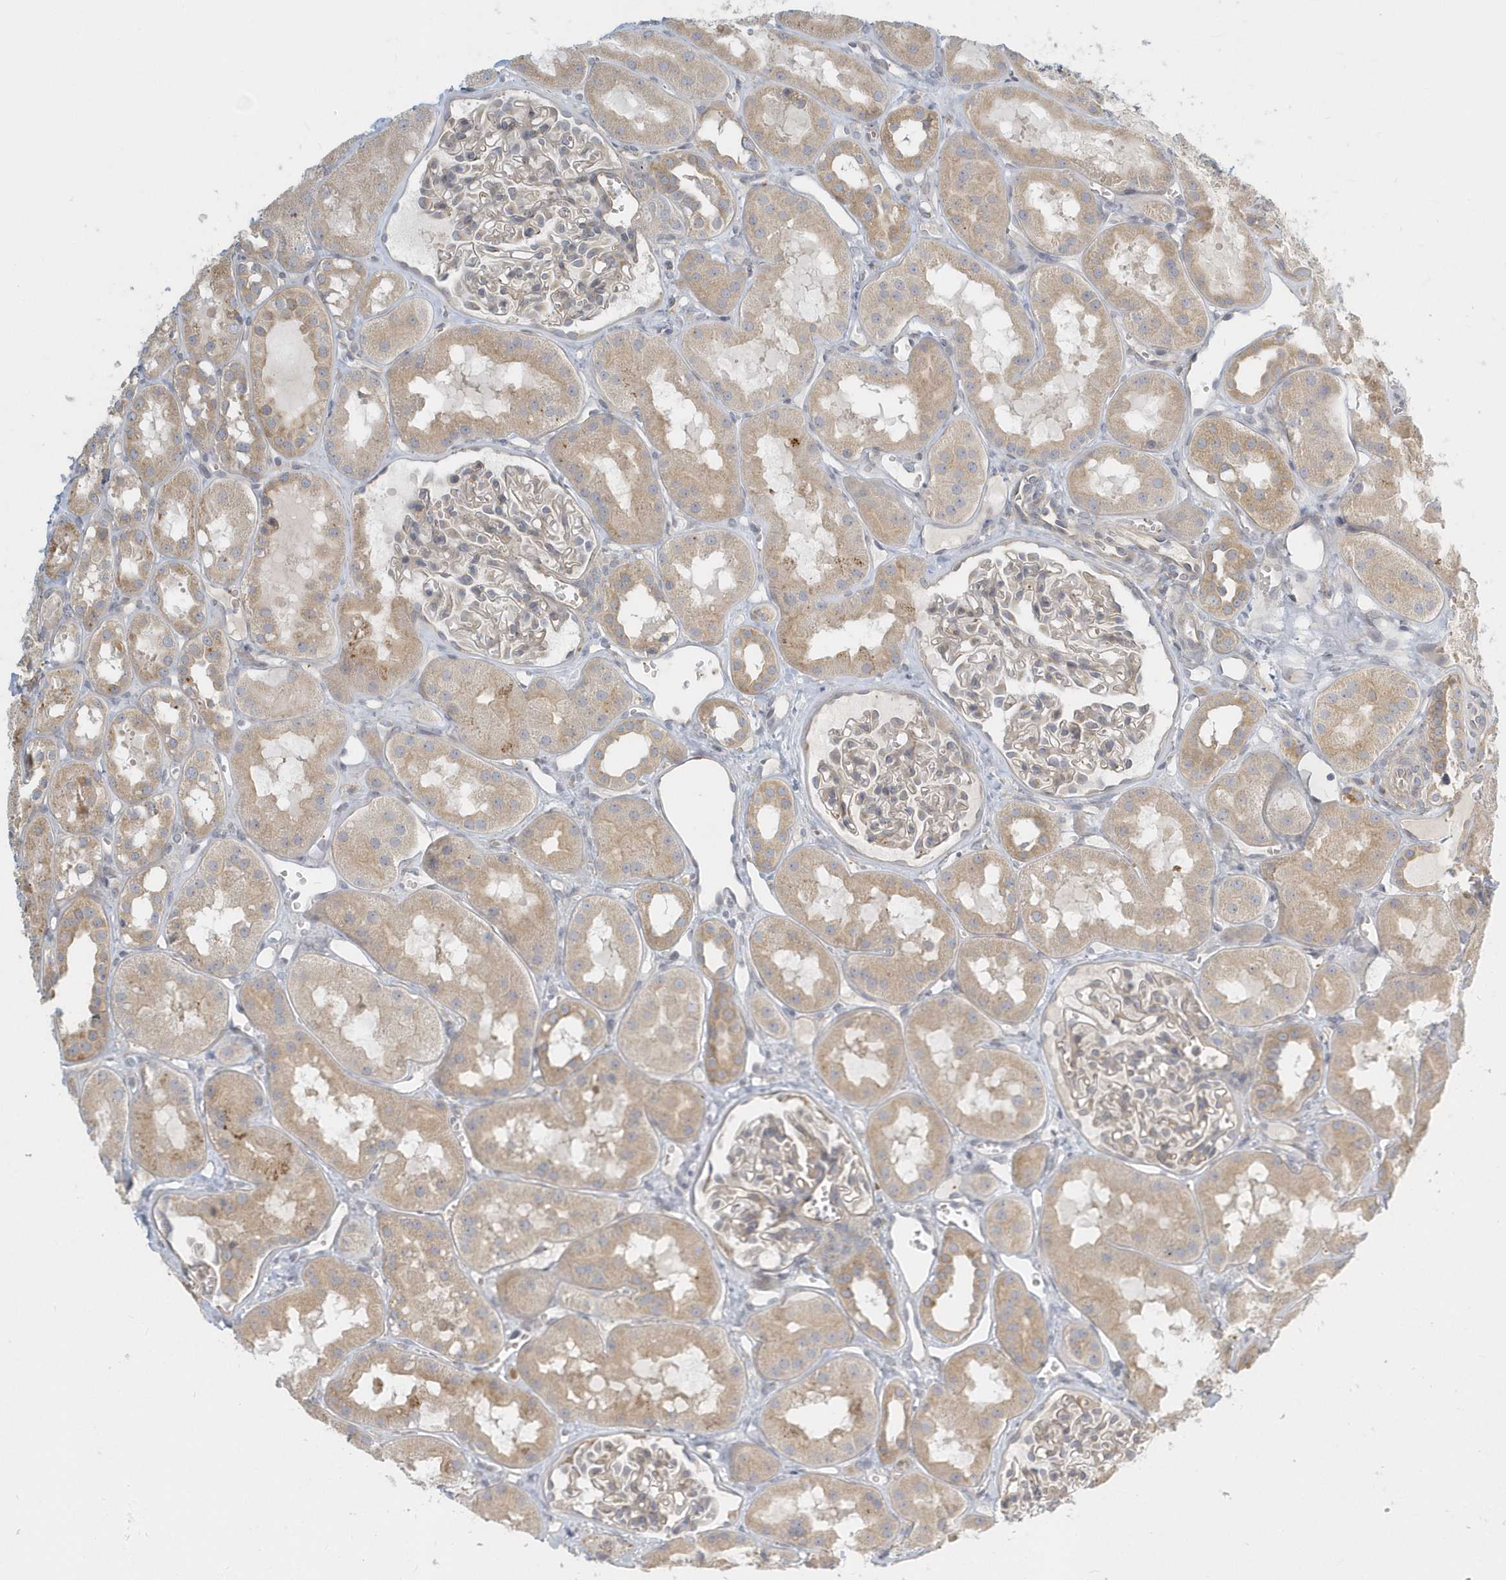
{"staining": {"intensity": "weak", "quantity": "25%-75%", "location": "cytoplasmic/membranous"}, "tissue": "kidney", "cell_type": "Cells in glomeruli", "image_type": "normal", "snomed": [{"axis": "morphology", "description": "Normal tissue, NOS"}, {"axis": "topography", "description": "Kidney"}], "caption": "IHC of normal kidney shows low levels of weak cytoplasmic/membranous staining in approximately 25%-75% of cells in glomeruli.", "gene": "NAPB", "patient": {"sex": "male", "age": 16}}